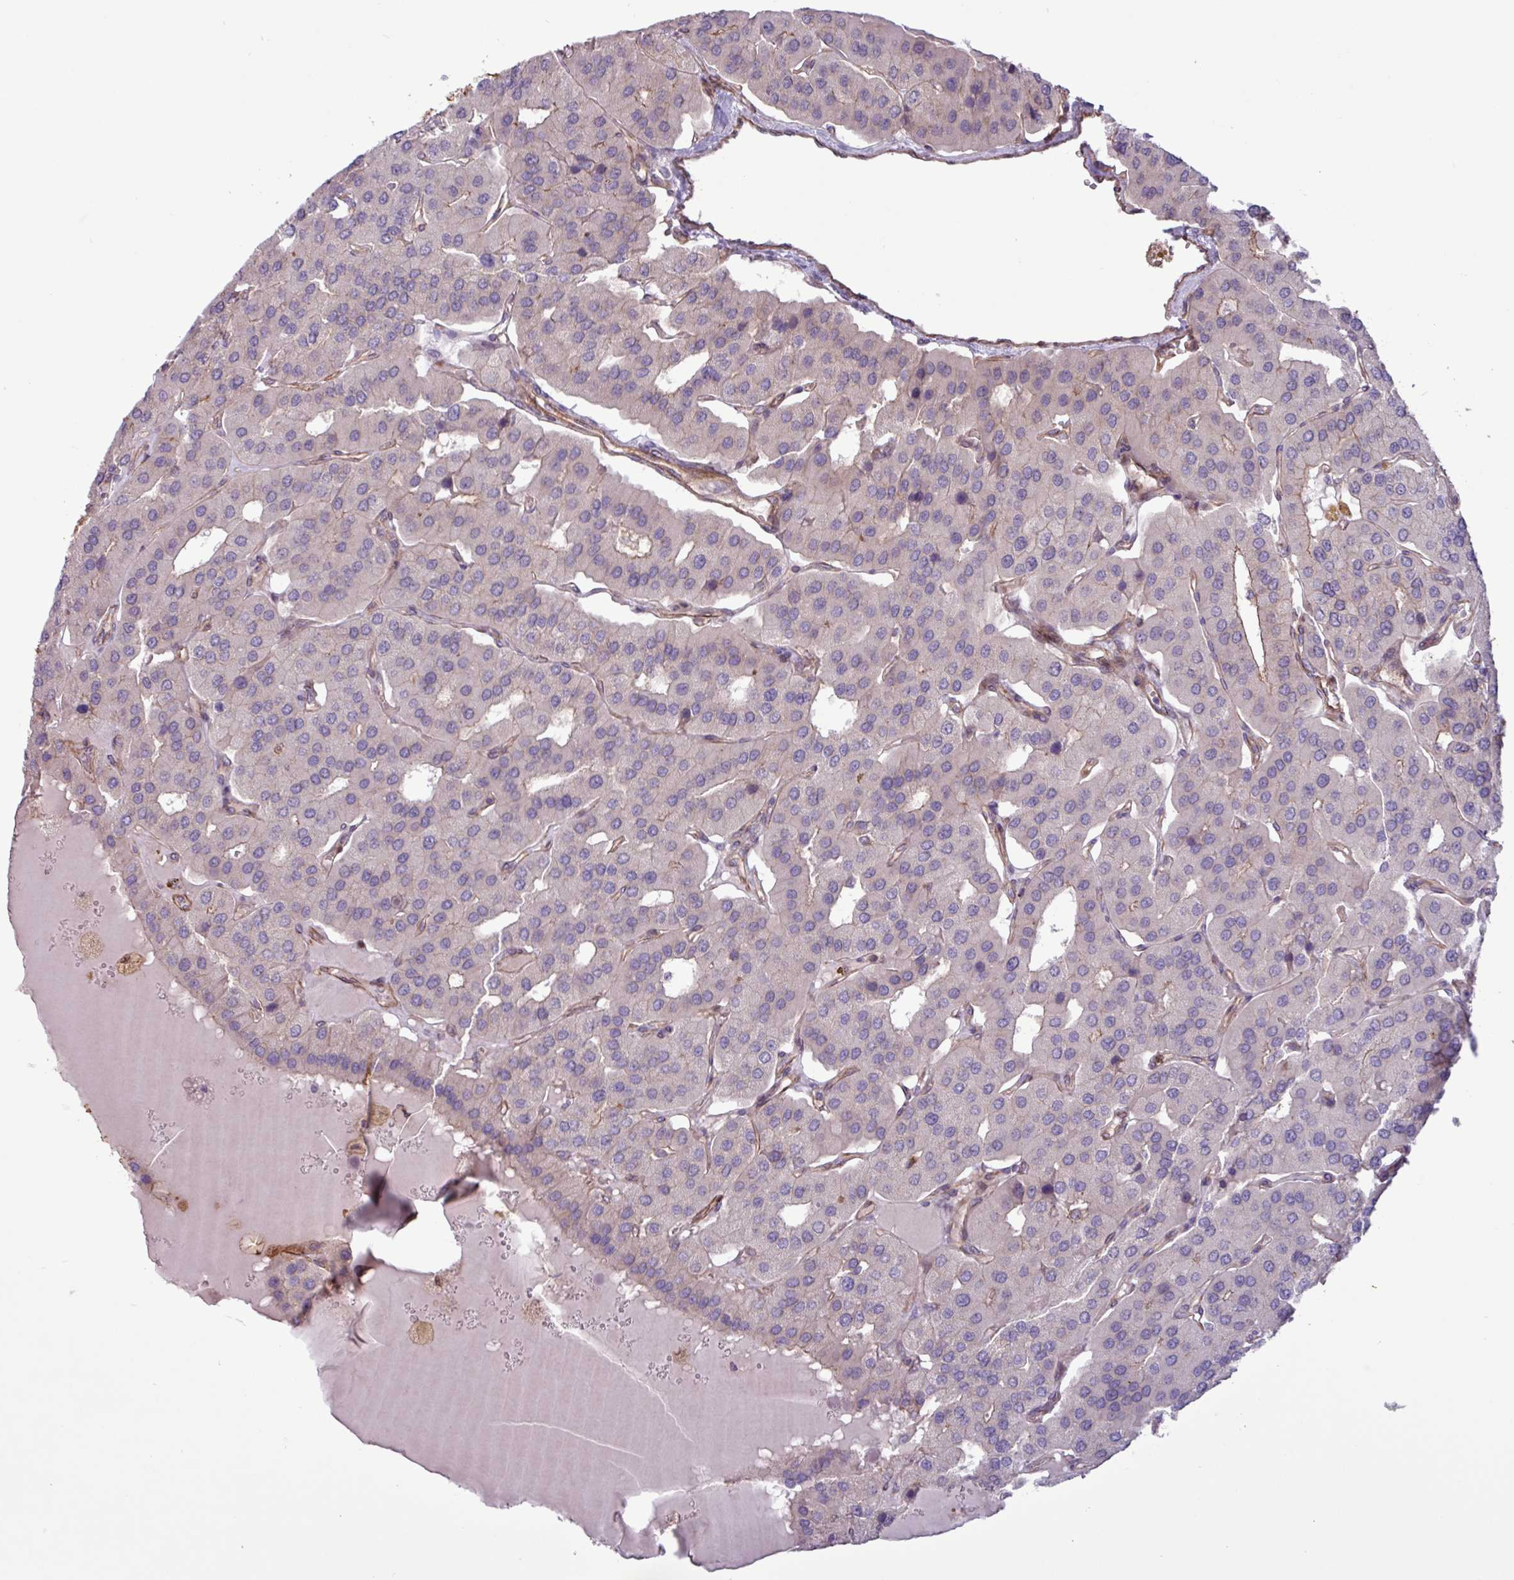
{"staining": {"intensity": "negative", "quantity": "none", "location": "none"}, "tissue": "parathyroid gland", "cell_type": "Glandular cells", "image_type": "normal", "snomed": [{"axis": "morphology", "description": "Normal tissue, NOS"}, {"axis": "morphology", "description": "Adenoma, NOS"}, {"axis": "topography", "description": "Parathyroid gland"}], "caption": "IHC of benign human parathyroid gland exhibits no positivity in glandular cells.", "gene": "CNTRL", "patient": {"sex": "female", "age": 86}}